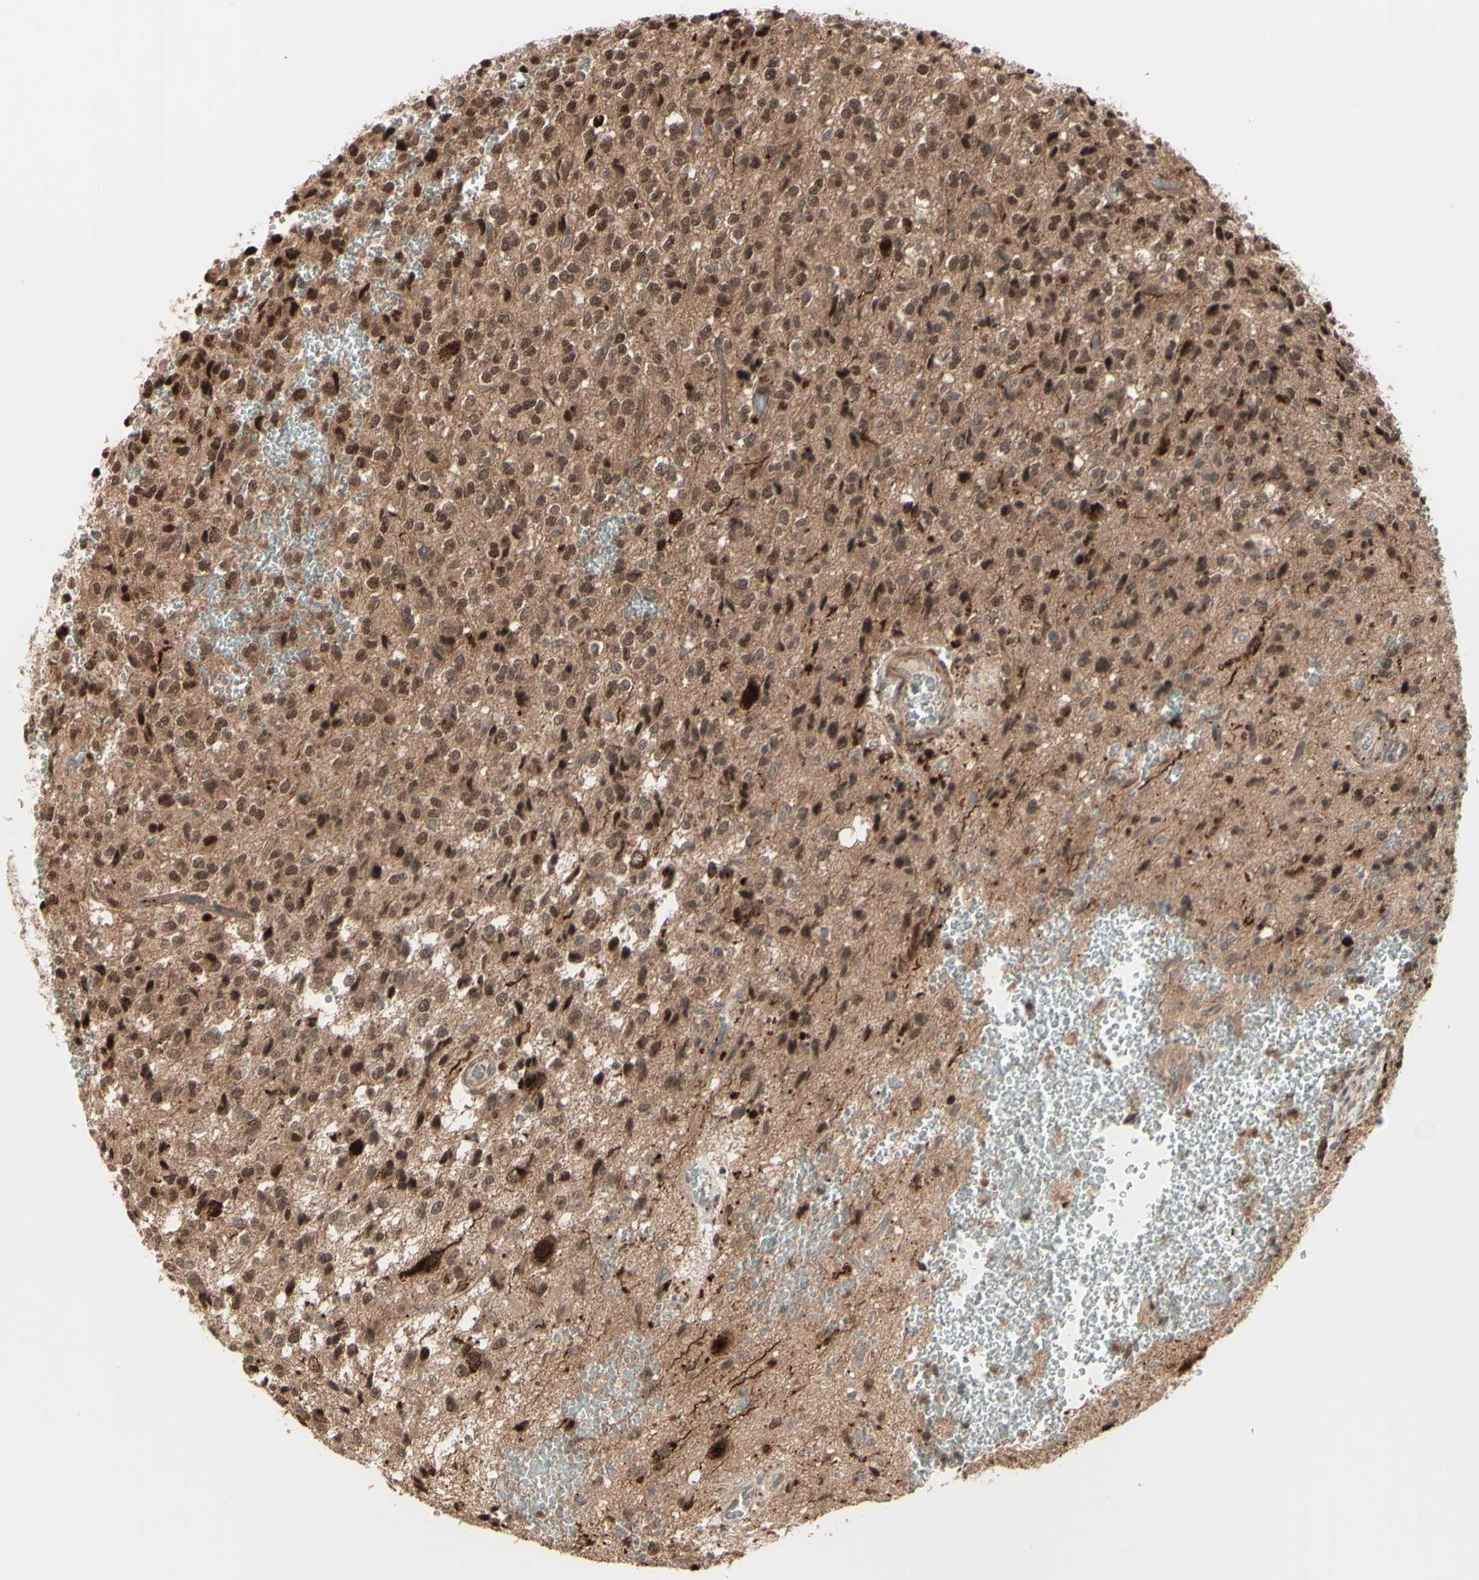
{"staining": {"intensity": "strong", "quantity": ">75%", "location": "cytoplasmic/membranous,nuclear"}, "tissue": "glioma", "cell_type": "Tumor cells", "image_type": "cancer", "snomed": [{"axis": "morphology", "description": "Glioma, malignant, High grade"}, {"axis": "topography", "description": "pancreas cauda"}], "caption": "The immunohistochemical stain highlights strong cytoplasmic/membranous and nuclear staining in tumor cells of malignant glioma (high-grade) tissue. The protein of interest is shown in brown color, while the nuclei are stained blue.", "gene": "MLF2", "patient": {"sex": "male", "age": 60}}